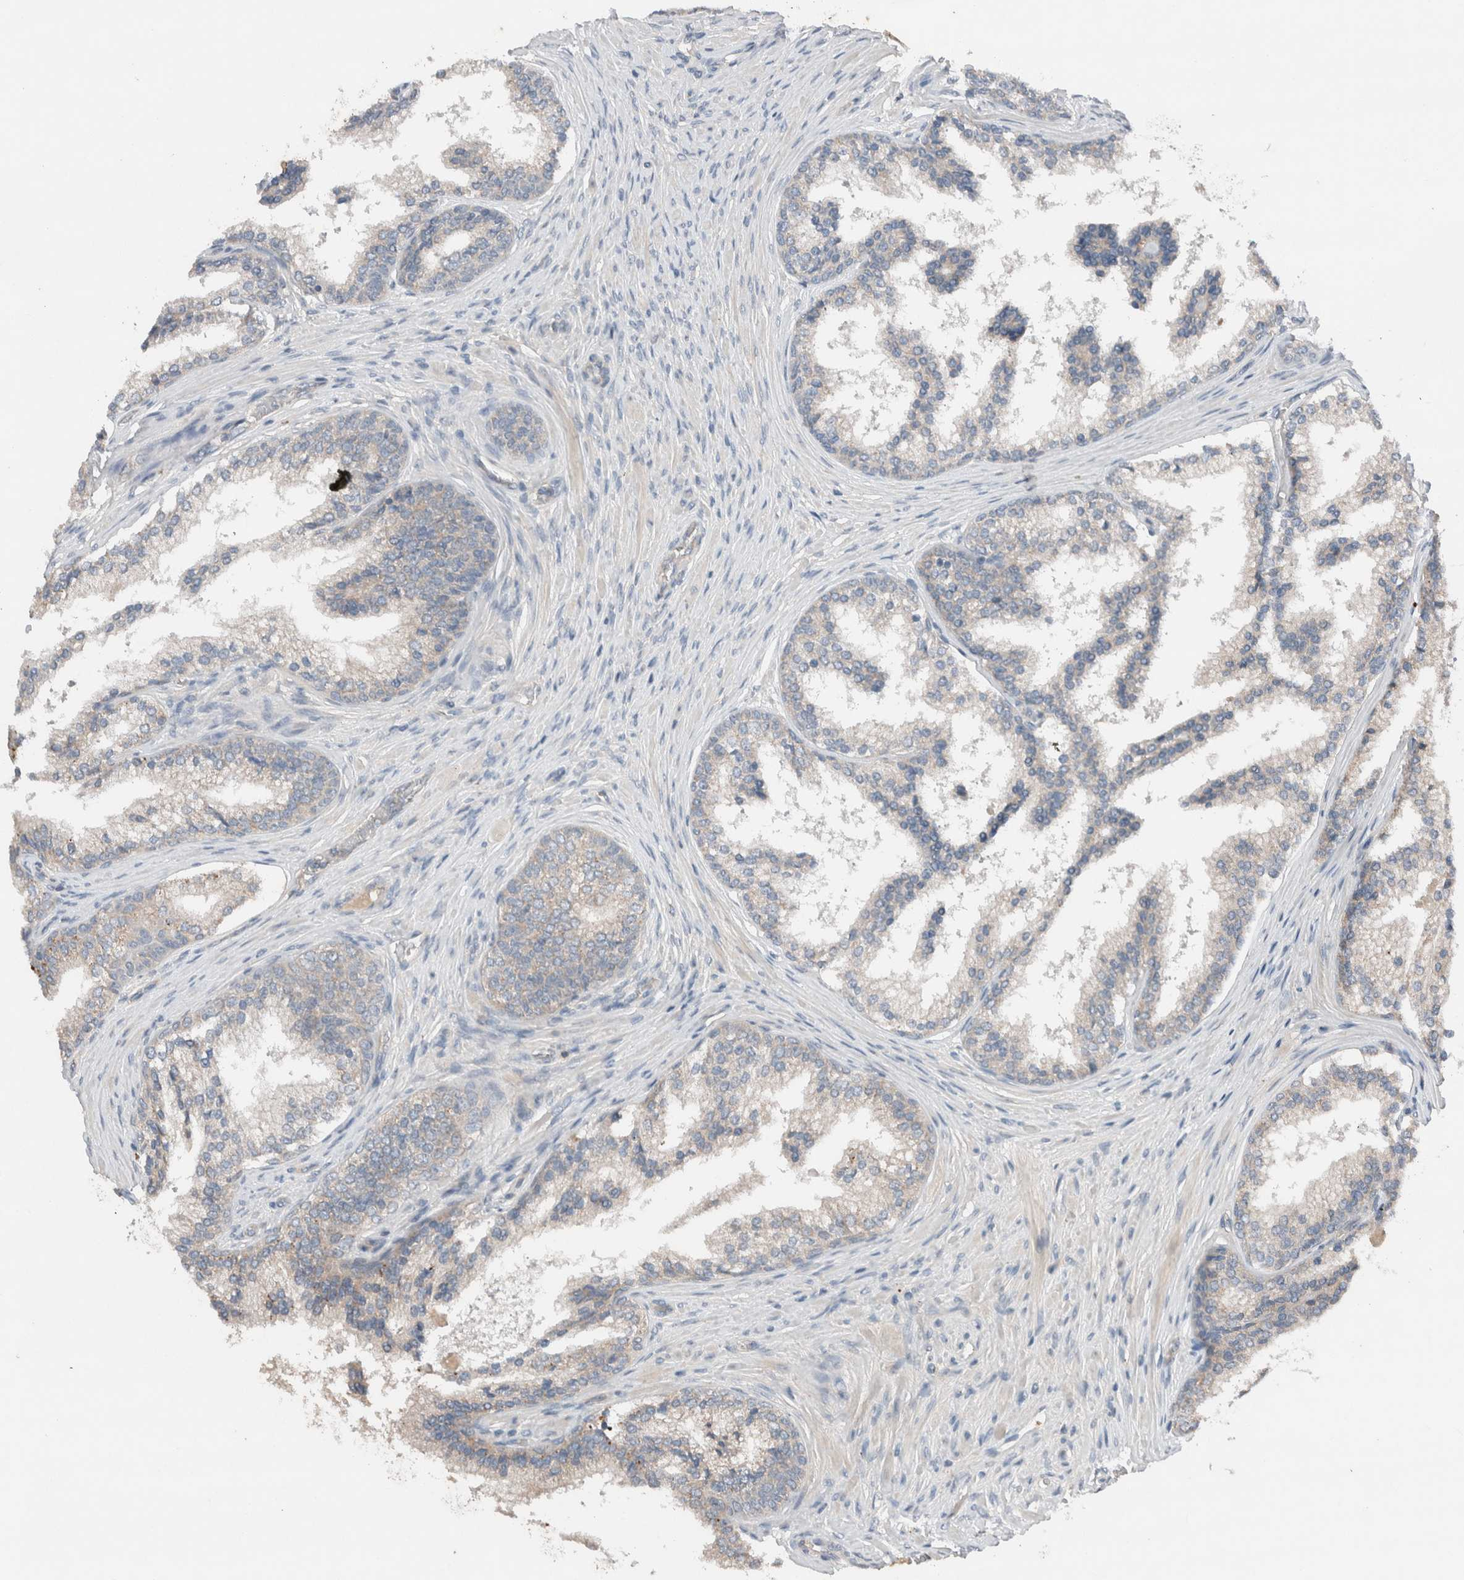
{"staining": {"intensity": "weak", "quantity": "<25%", "location": "cytoplasmic/membranous"}, "tissue": "prostate cancer", "cell_type": "Tumor cells", "image_type": "cancer", "snomed": [{"axis": "morphology", "description": "Adenocarcinoma, High grade"}, {"axis": "topography", "description": "Prostate"}], "caption": "Immunohistochemistry of human high-grade adenocarcinoma (prostate) shows no staining in tumor cells.", "gene": "UGCG", "patient": {"sex": "male", "age": 56}}